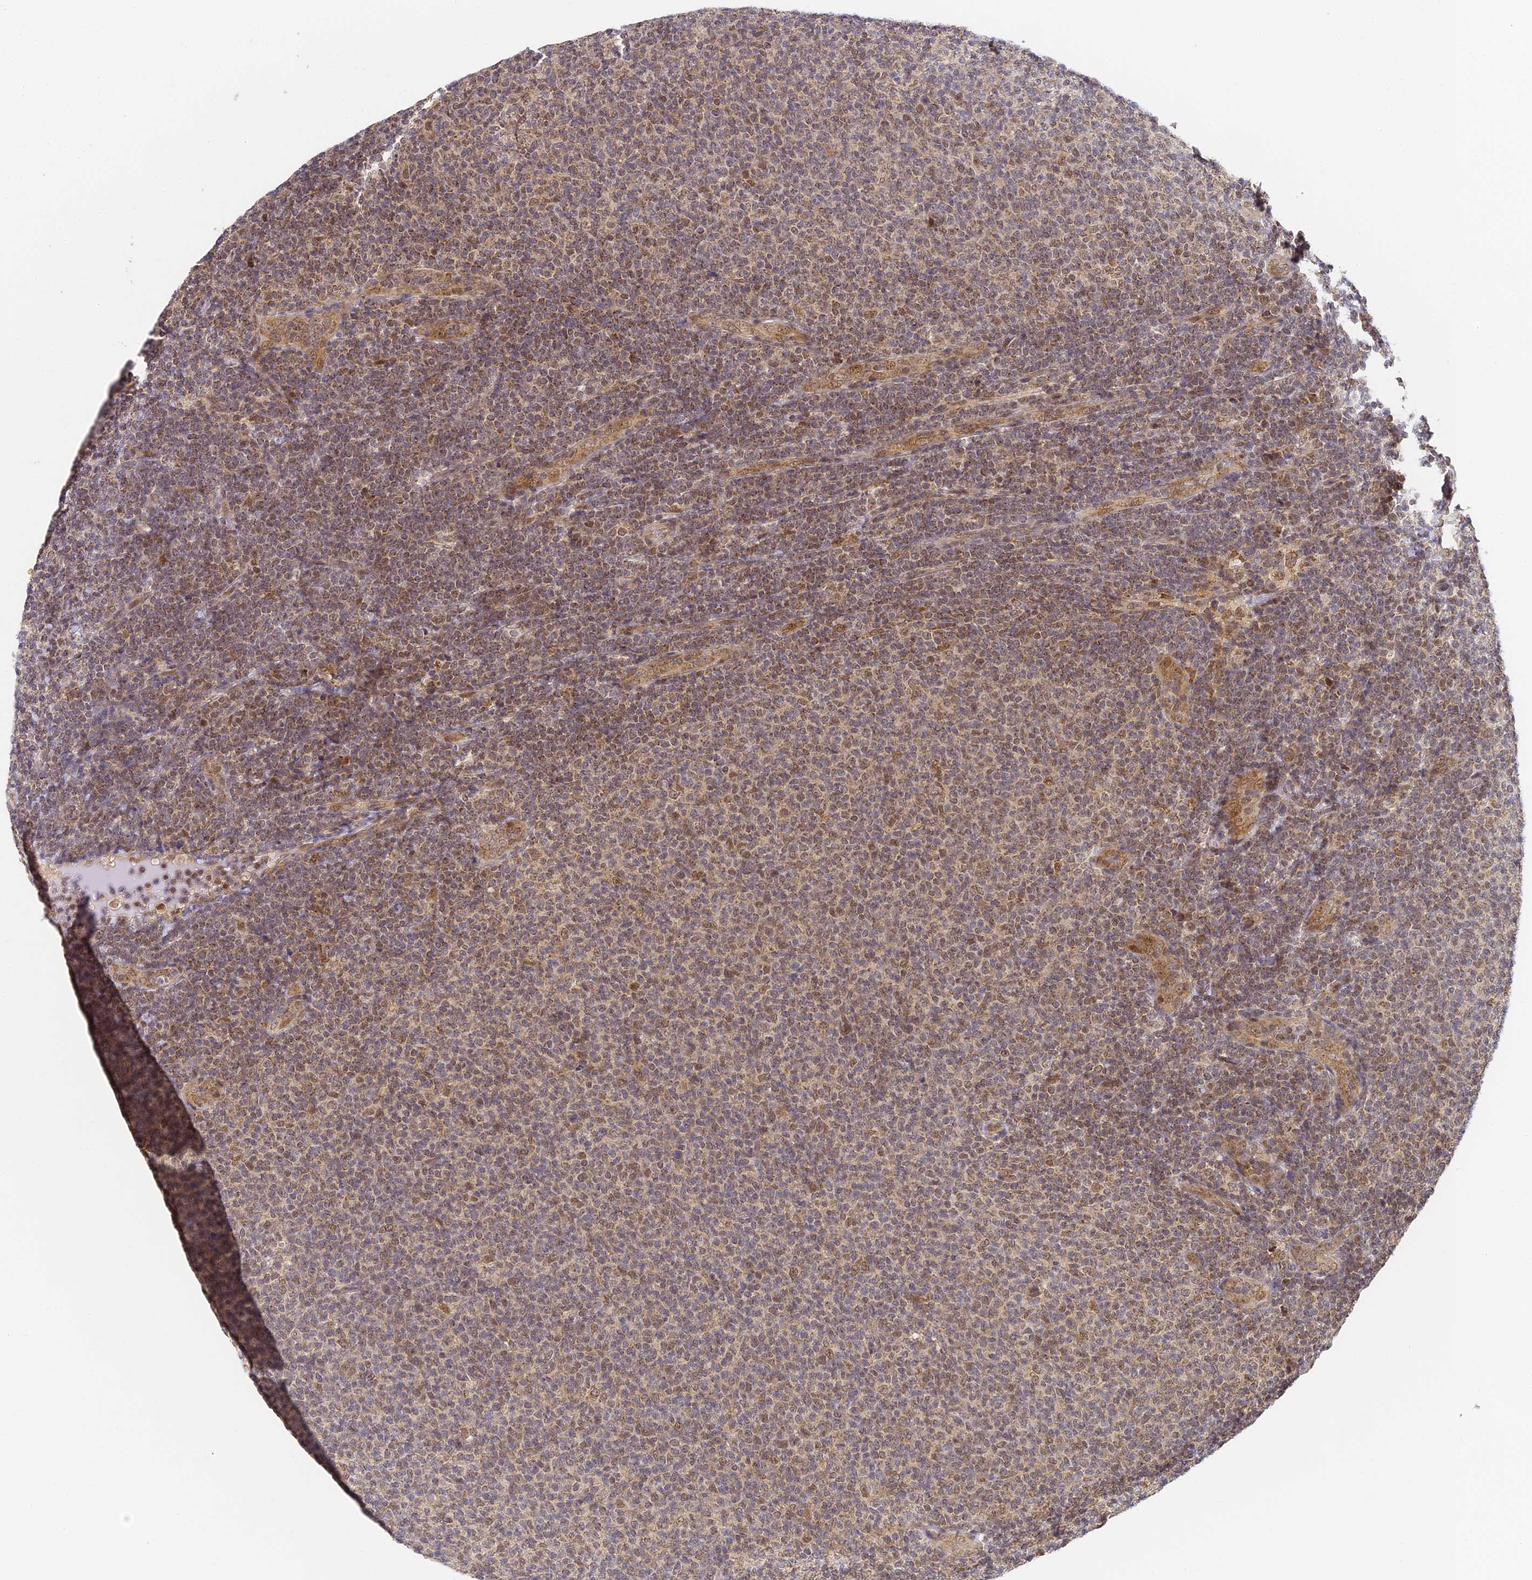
{"staining": {"intensity": "moderate", "quantity": "25%-75%", "location": "cytoplasmic/membranous,nuclear"}, "tissue": "lymphoma", "cell_type": "Tumor cells", "image_type": "cancer", "snomed": [{"axis": "morphology", "description": "Malignant lymphoma, non-Hodgkin's type, Low grade"}, {"axis": "topography", "description": "Lymph node"}], "caption": "Lymphoma was stained to show a protein in brown. There is medium levels of moderate cytoplasmic/membranous and nuclear positivity in about 25%-75% of tumor cells.", "gene": "DNAAF10", "patient": {"sex": "male", "age": 66}}